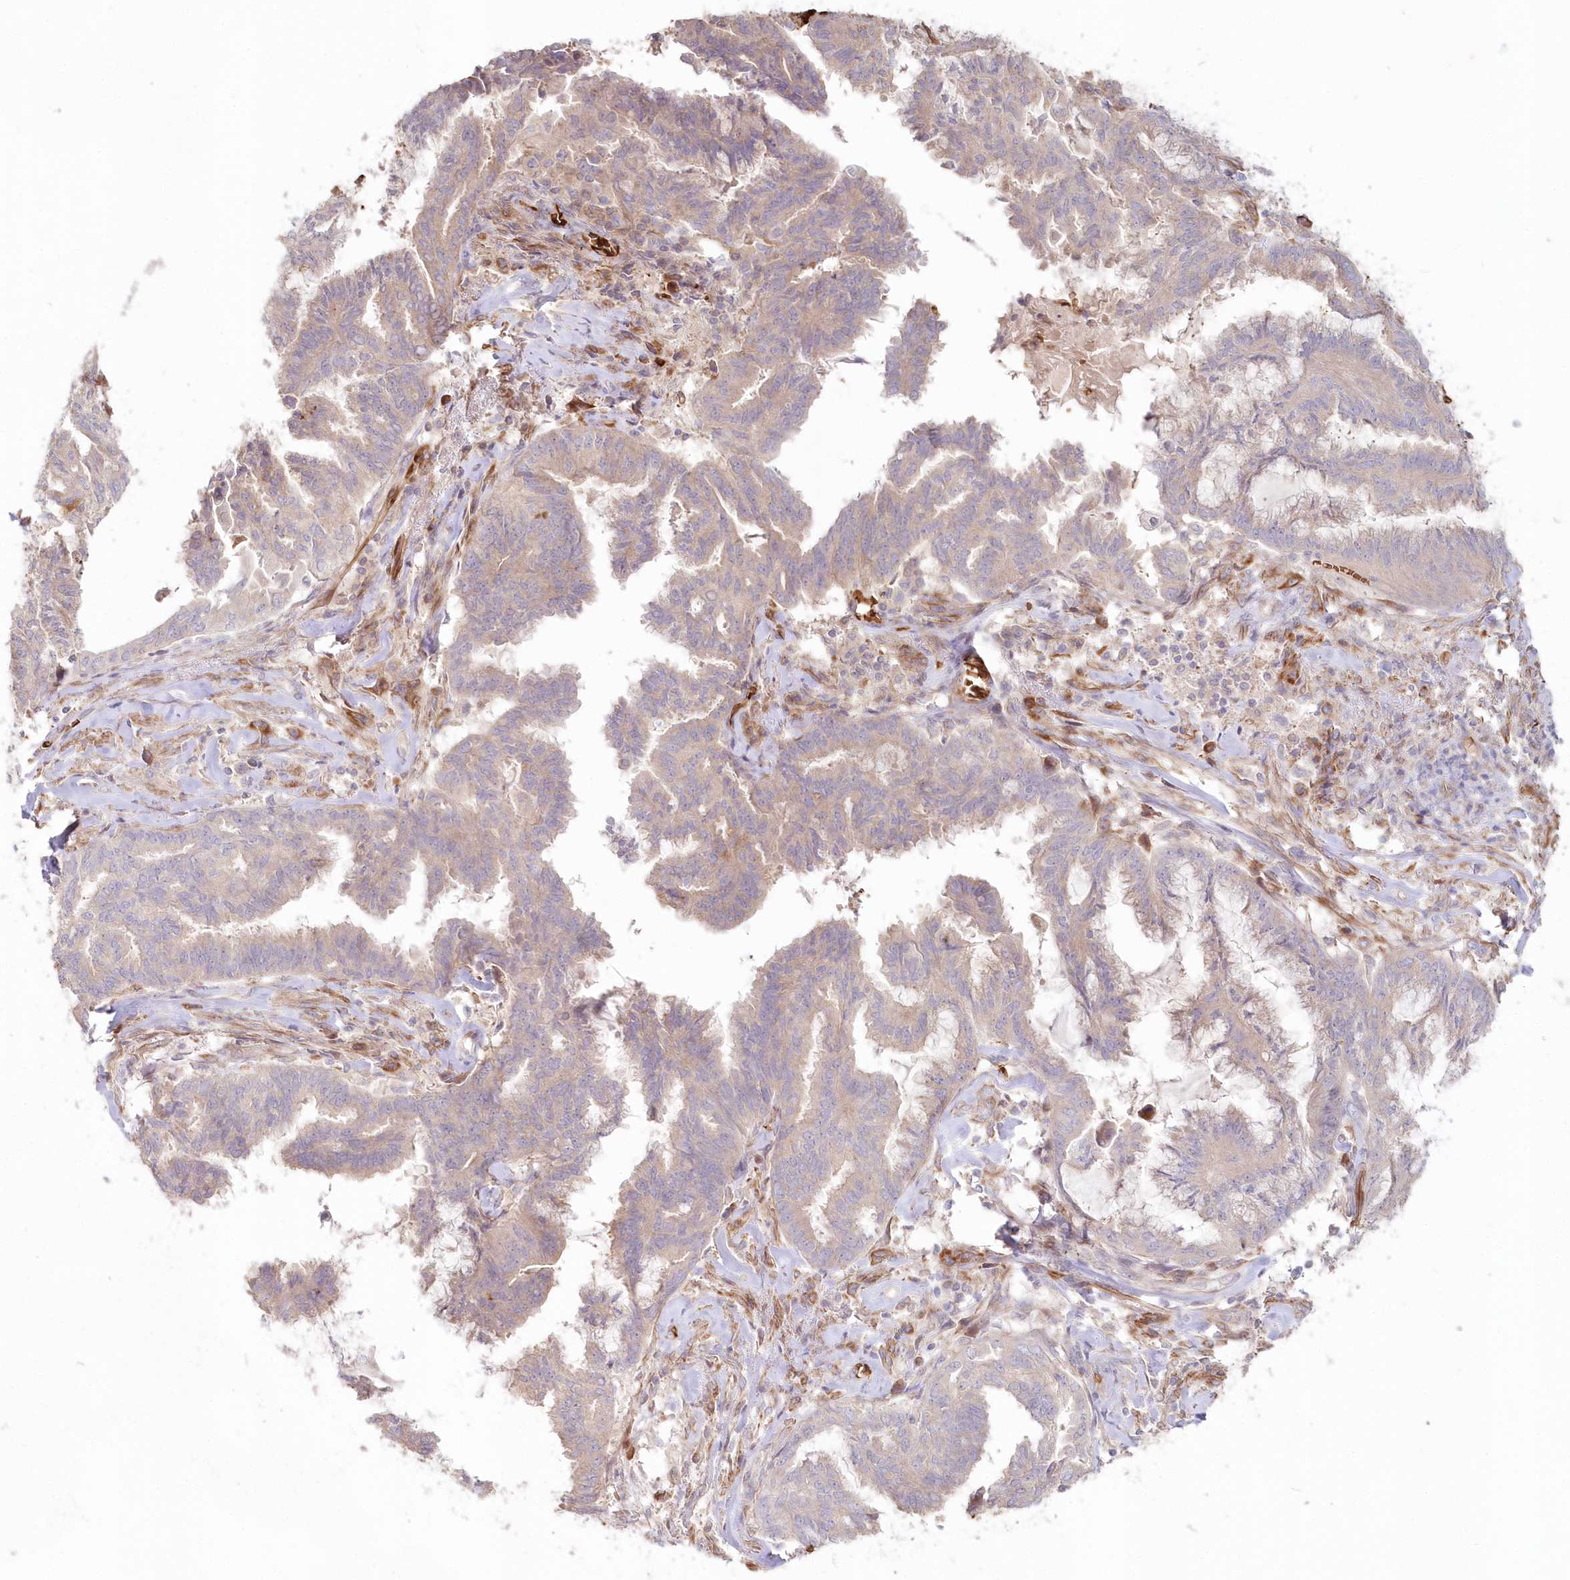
{"staining": {"intensity": "negative", "quantity": "none", "location": "none"}, "tissue": "endometrial cancer", "cell_type": "Tumor cells", "image_type": "cancer", "snomed": [{"axis": "morphology", "description": "Adenocarcinoma, NOS"}, {"axis": "topography", "description": "Endometrium"}], "caption": "Tumor cells show no significant protein expression in endometrial cancer.", "gene": "SERINC1", "patient": {"sex": "female", "age": 86}}